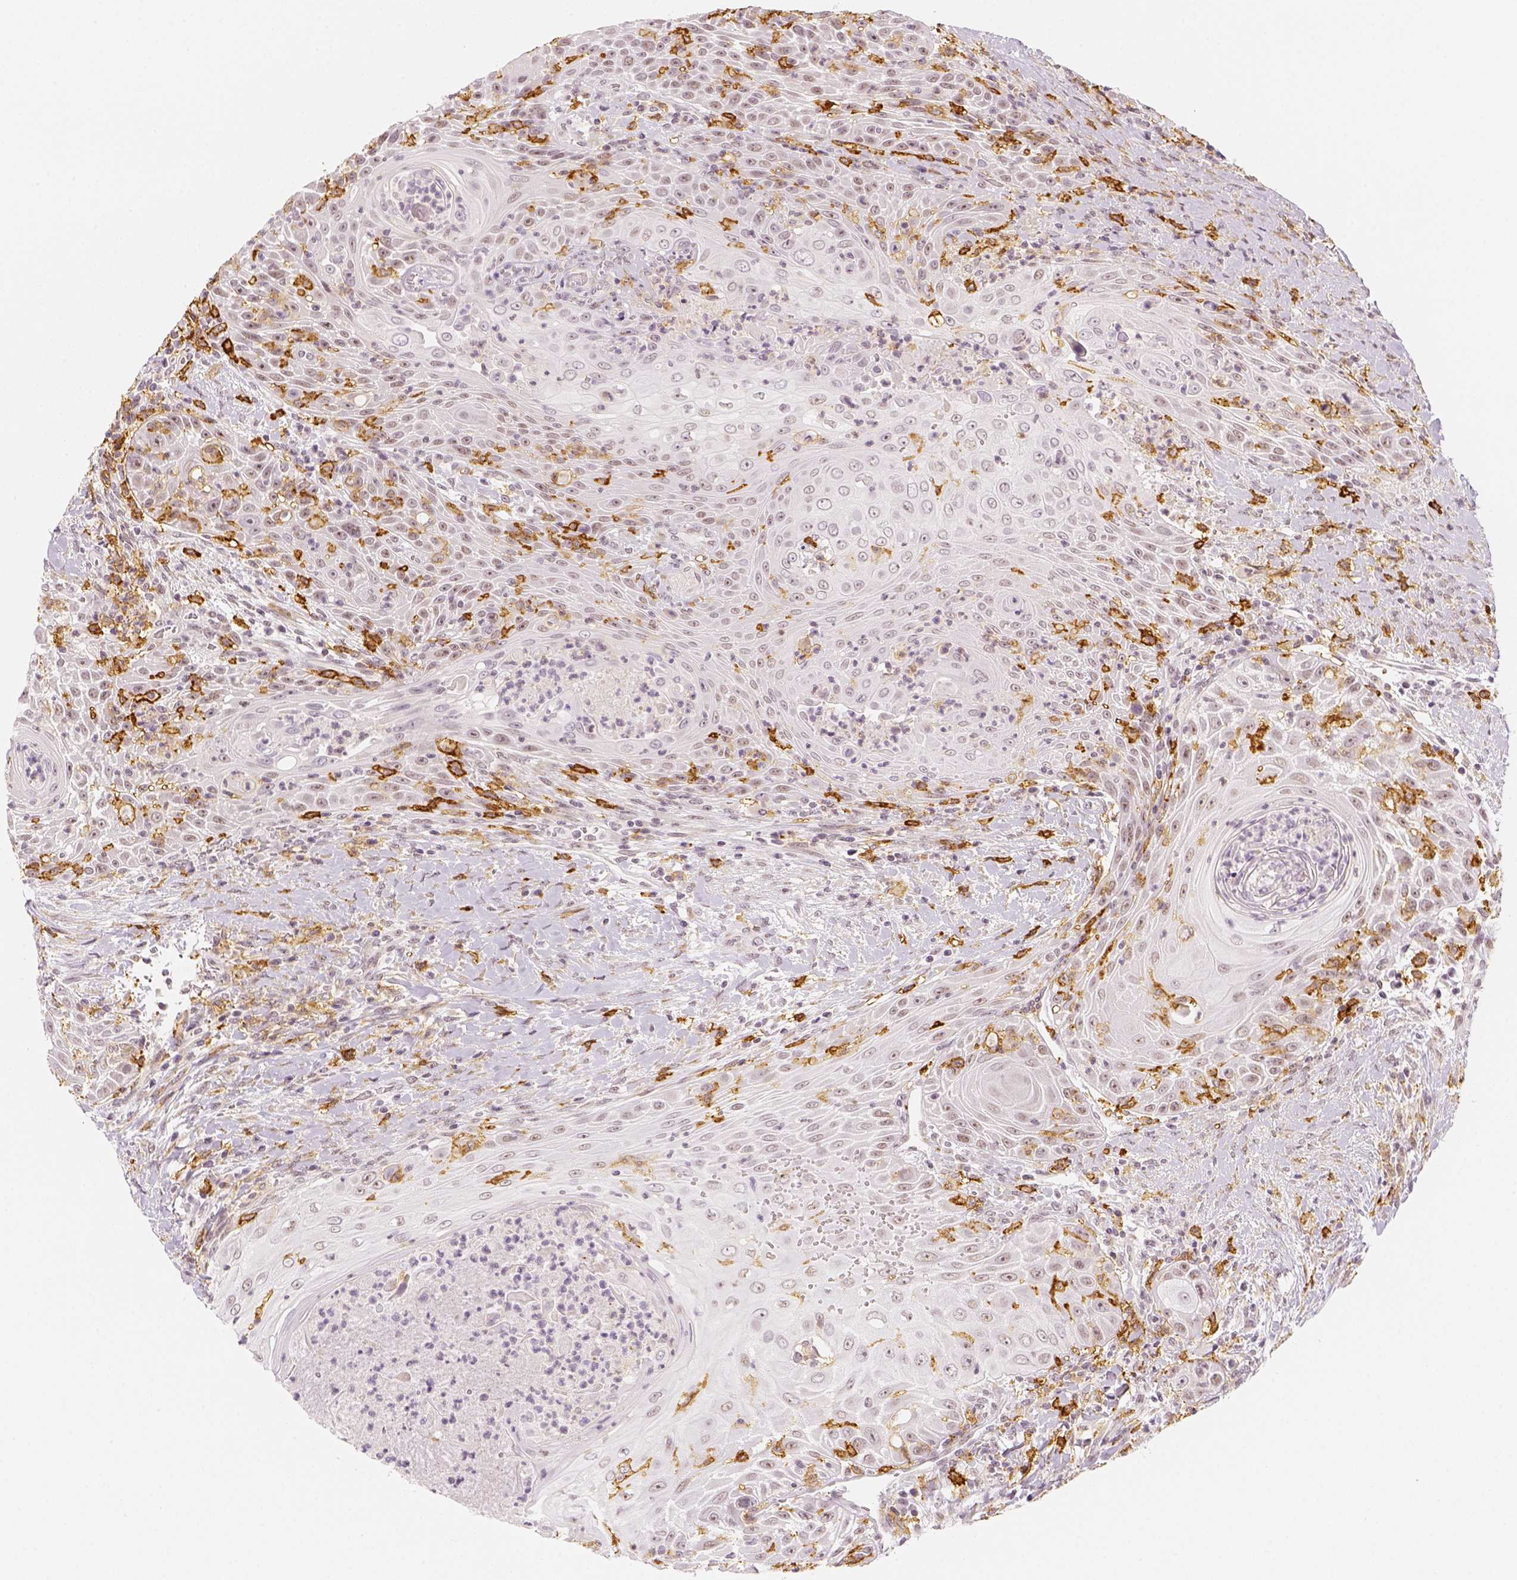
{"staining": {"intensity": "negative", "quantity": "none", "location": "none"}, "tissue": "head and neck cancer", "cell_type": "Tumor cells", "image_type": "cancer", "snomed": [{"axis": "morphology", "description": "Squamous cell carcinoma, NOS"}, {"axis": "topography", "description": "Head-Neck"}], "caption": "A high-resolution photomicrograph shows IHC staining of squamous cell carcinoma (head and neck), which reveals no significant expression in tumor cells.", "gene": "CD14", "patient": {"sex": "male", "age": 69}}